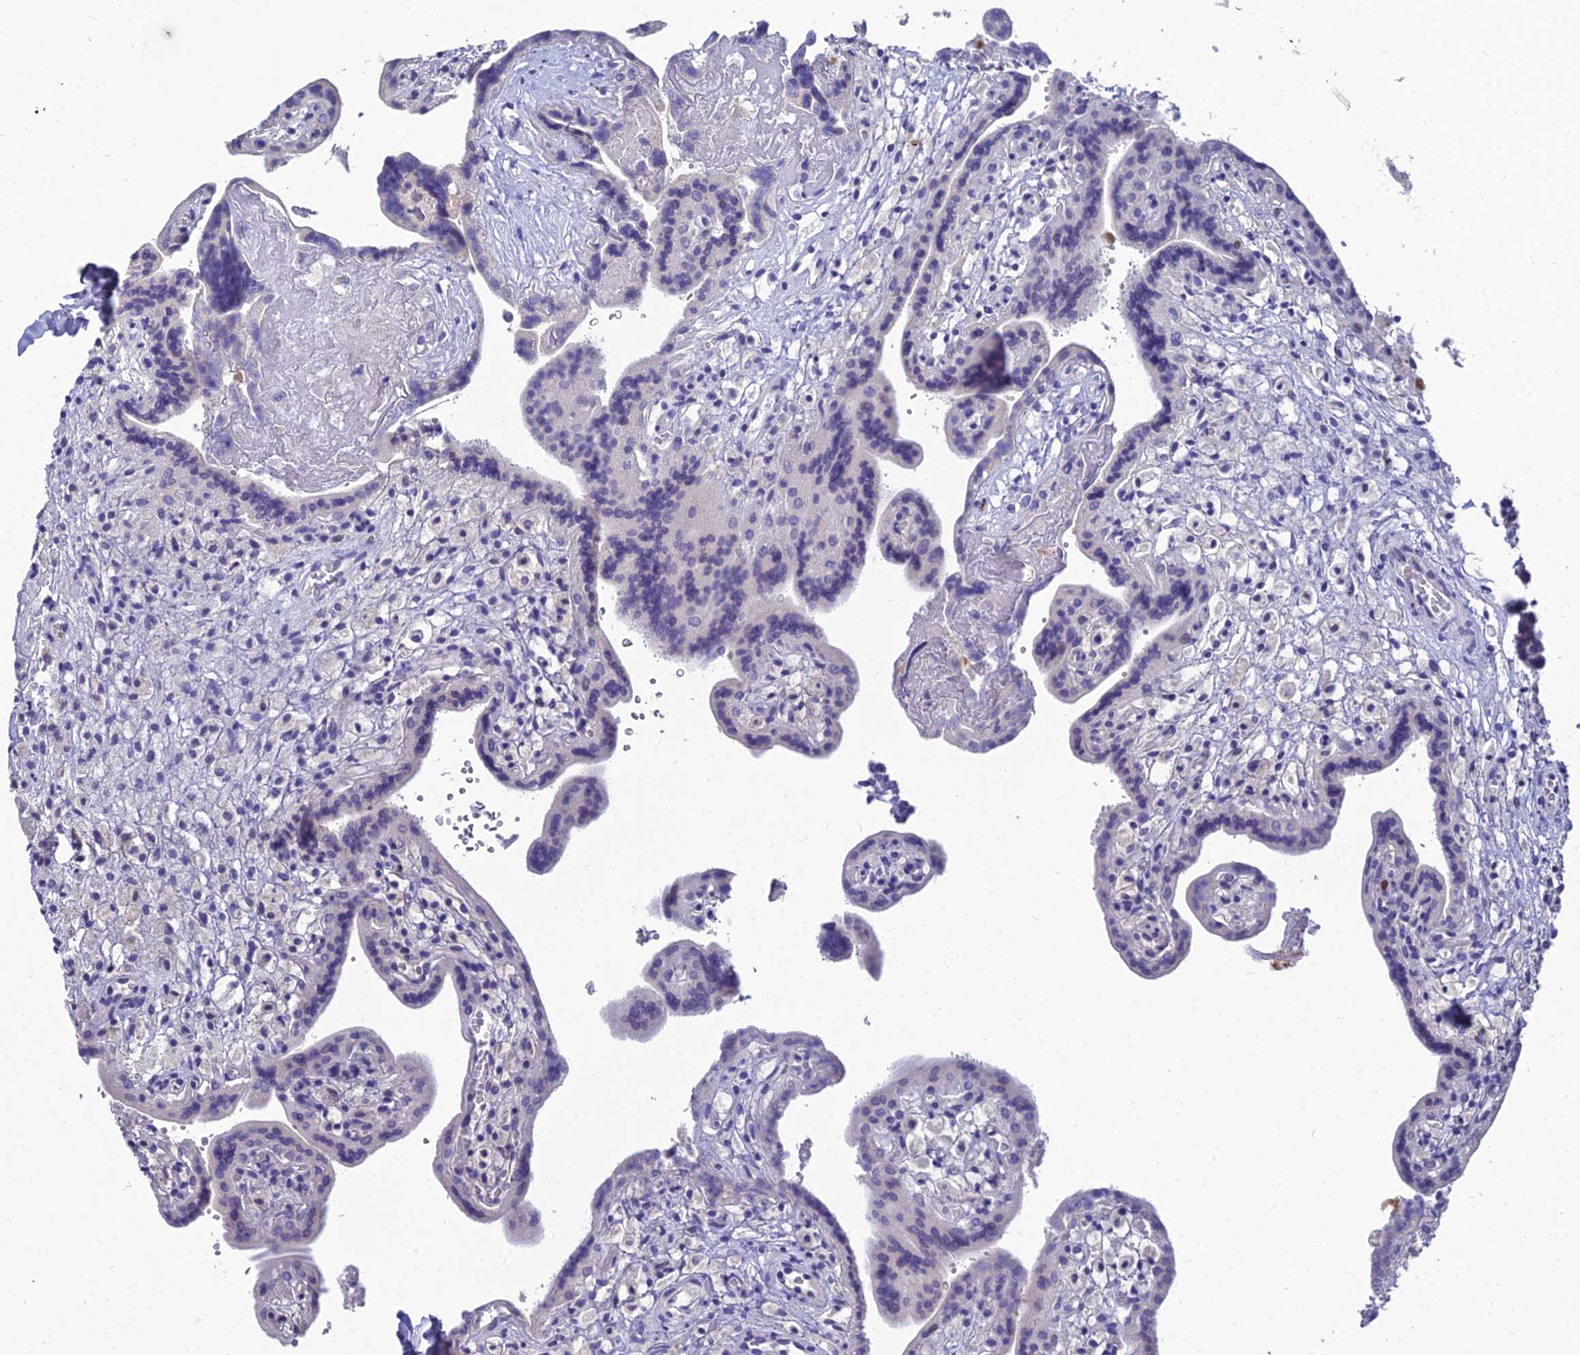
{"staining": {"intensity": "negative", "quantity": "none", "location": "none"}, "tissue": "placenta", "cell_type": "Decidual cells", "image_type": "normal", "snomed": [{"axis": "morphology", "description": "Normal tissue, NOS"}, {"axis": "topography", "description": "Placenta"}], "caption": "Immunohistochemistry of normal placenta demonstrates no positivity in decidual cells.", "gene": "GOLGA6A", "patient": {"sex": "female", "age": 37}}